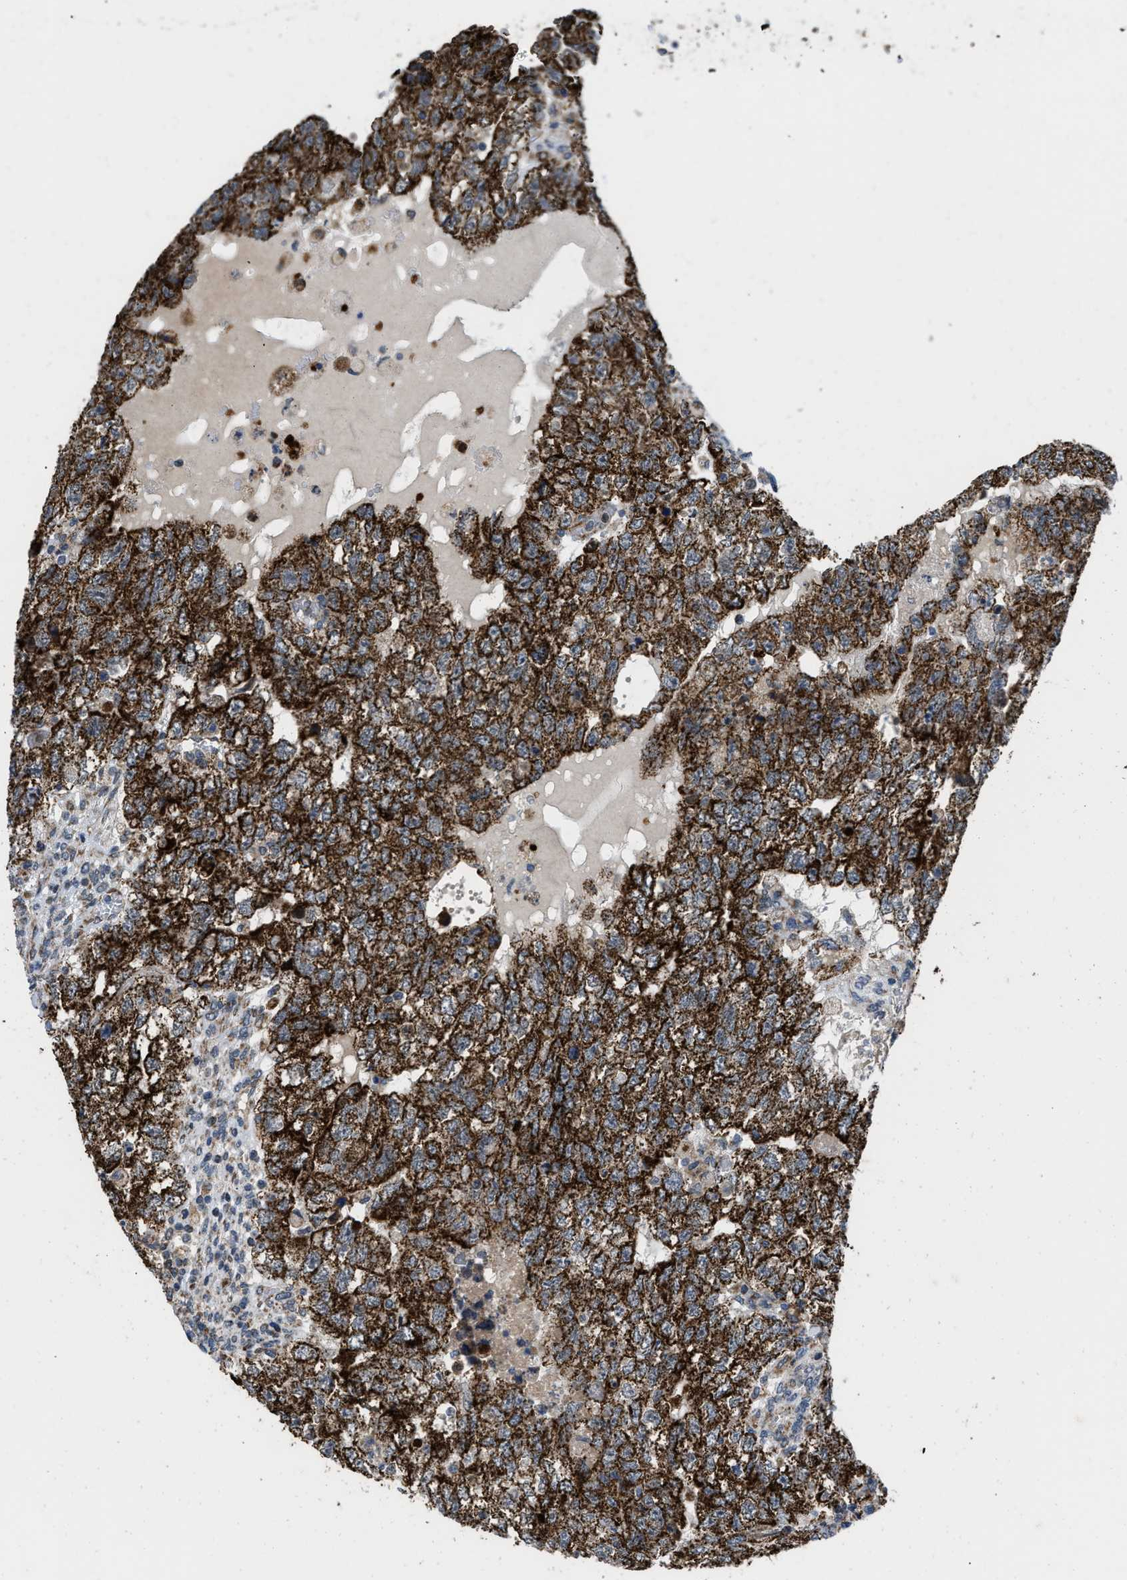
{"staining": {"intensity": "moderate", "quantity": ">75%", "location": "cytoplasmic/membranous"}, "tissue": "testis cancer", "cell_type": "Tumor cells", "image_type": "cancer", "snomed": [{"axis": "morphology", "description": "Carcinoma, Embryonal, NOS"}, {"axis": "topography", "description": "Testis"}], "caption": "A histopathology image of testis cancer (embryonal carcinoma) stained for a protein shows moderate cytoplasmic/membranous brown staining in tumor cells. (DAB (3,3'-diaminobenzidine) = brown stain, brightfield microscopy at high magnification).", "gene": "AKAP1", "patient": {"sex": "male", "age": 36}}